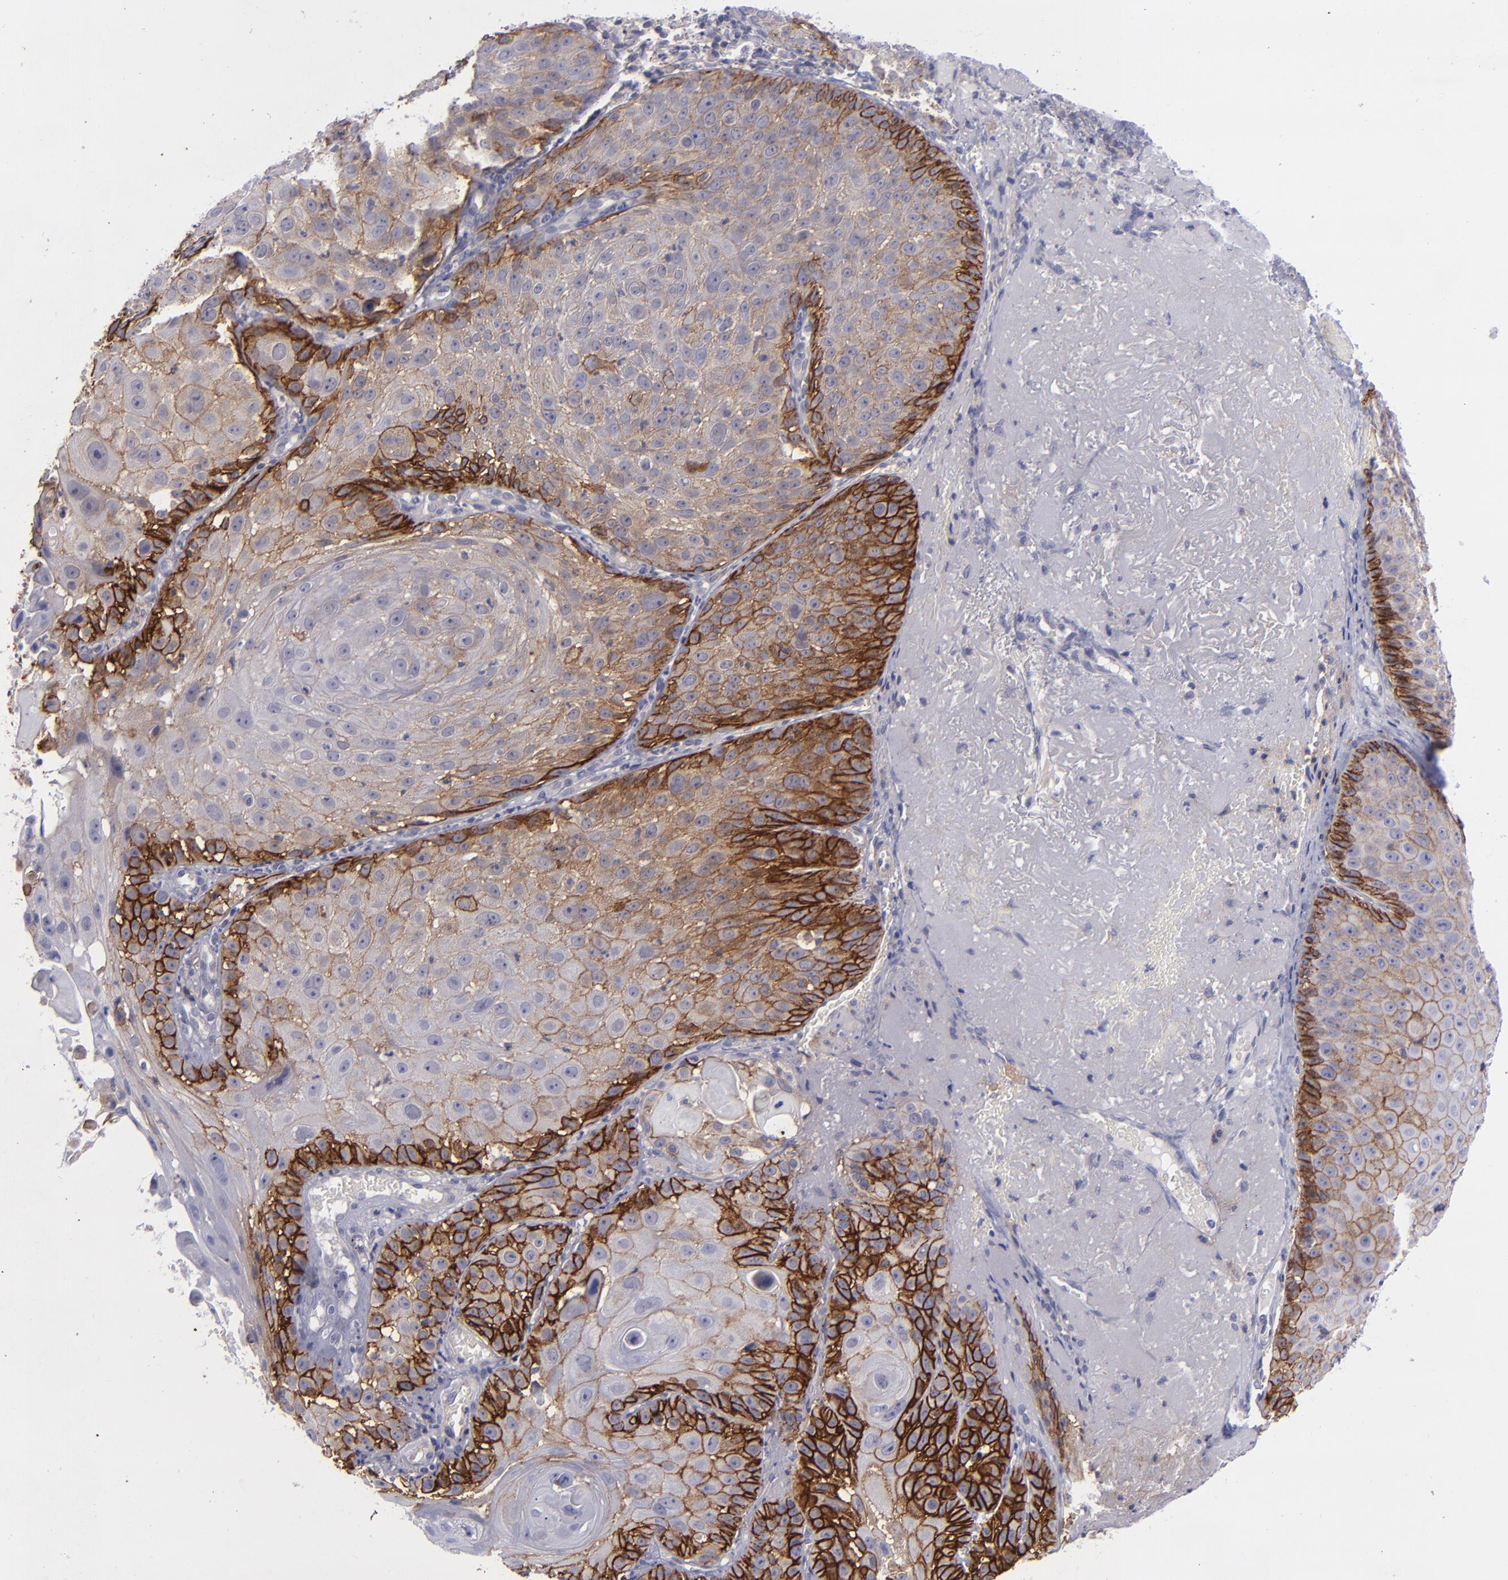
{"staining": {"intensity": "strong", "quantity": "25%-75%", "location": "cytoplasmic/membranous"}, "tissue": "skin cancer", "cell_type": "Tumor cells", "image_type": "cancer", "snomed": [{"axis": "morphology", "description": "Squamous cell carcinoma, NOS"}, {"axis": "topography", "description": "Skin"}], "caption": "Skin squamous cell carcinoma stained with immunohistochemistry (IHC) displays strong cytoplasmic/membranous positivity in approximately 25%-75% of tumor cells.", "gene": "BSG", "patient": {"sex": "female", "age": 89}}